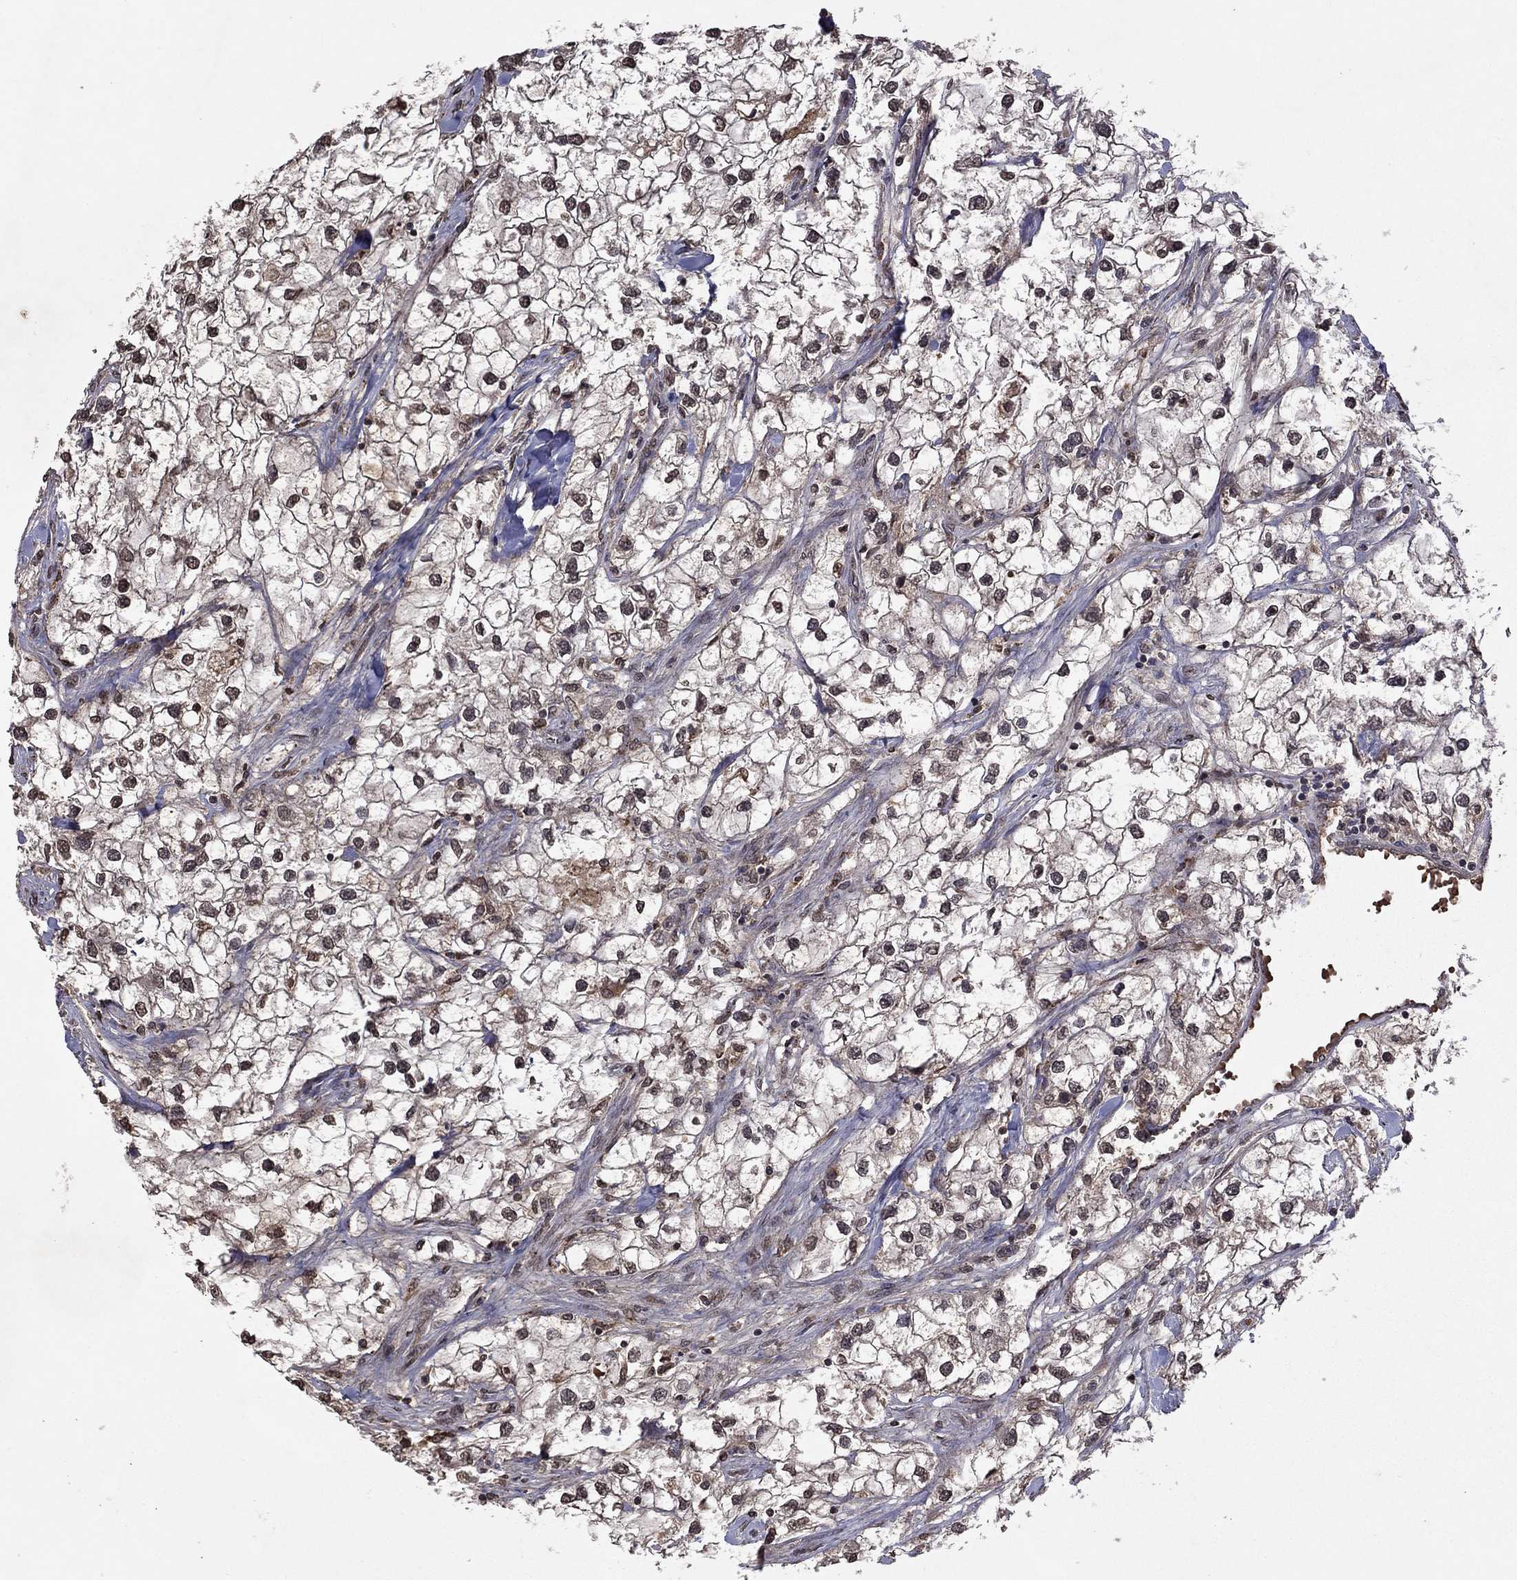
{"staining": {"intensity": "moderate", "quantity": "<25%", "location": "cytoplasmic/membranous"}, "tissue": "renal cancer", "cell_type": "Tumor cells", "image_type": "cancer", "snomed": [{"axis": "morphology", "description": "Adenocarcinoma, NOS"}, {"axis": "topography", "description": "Kidney"}], "caption": "Immunohistochemical staining of renal adenocarcinoma displays low levels of moderate cytoplasmic/membranous positivity in approximately <25% of tumor cells.", "gene": "NLGN1", "patient": {"sex": "male", "age": 59}}